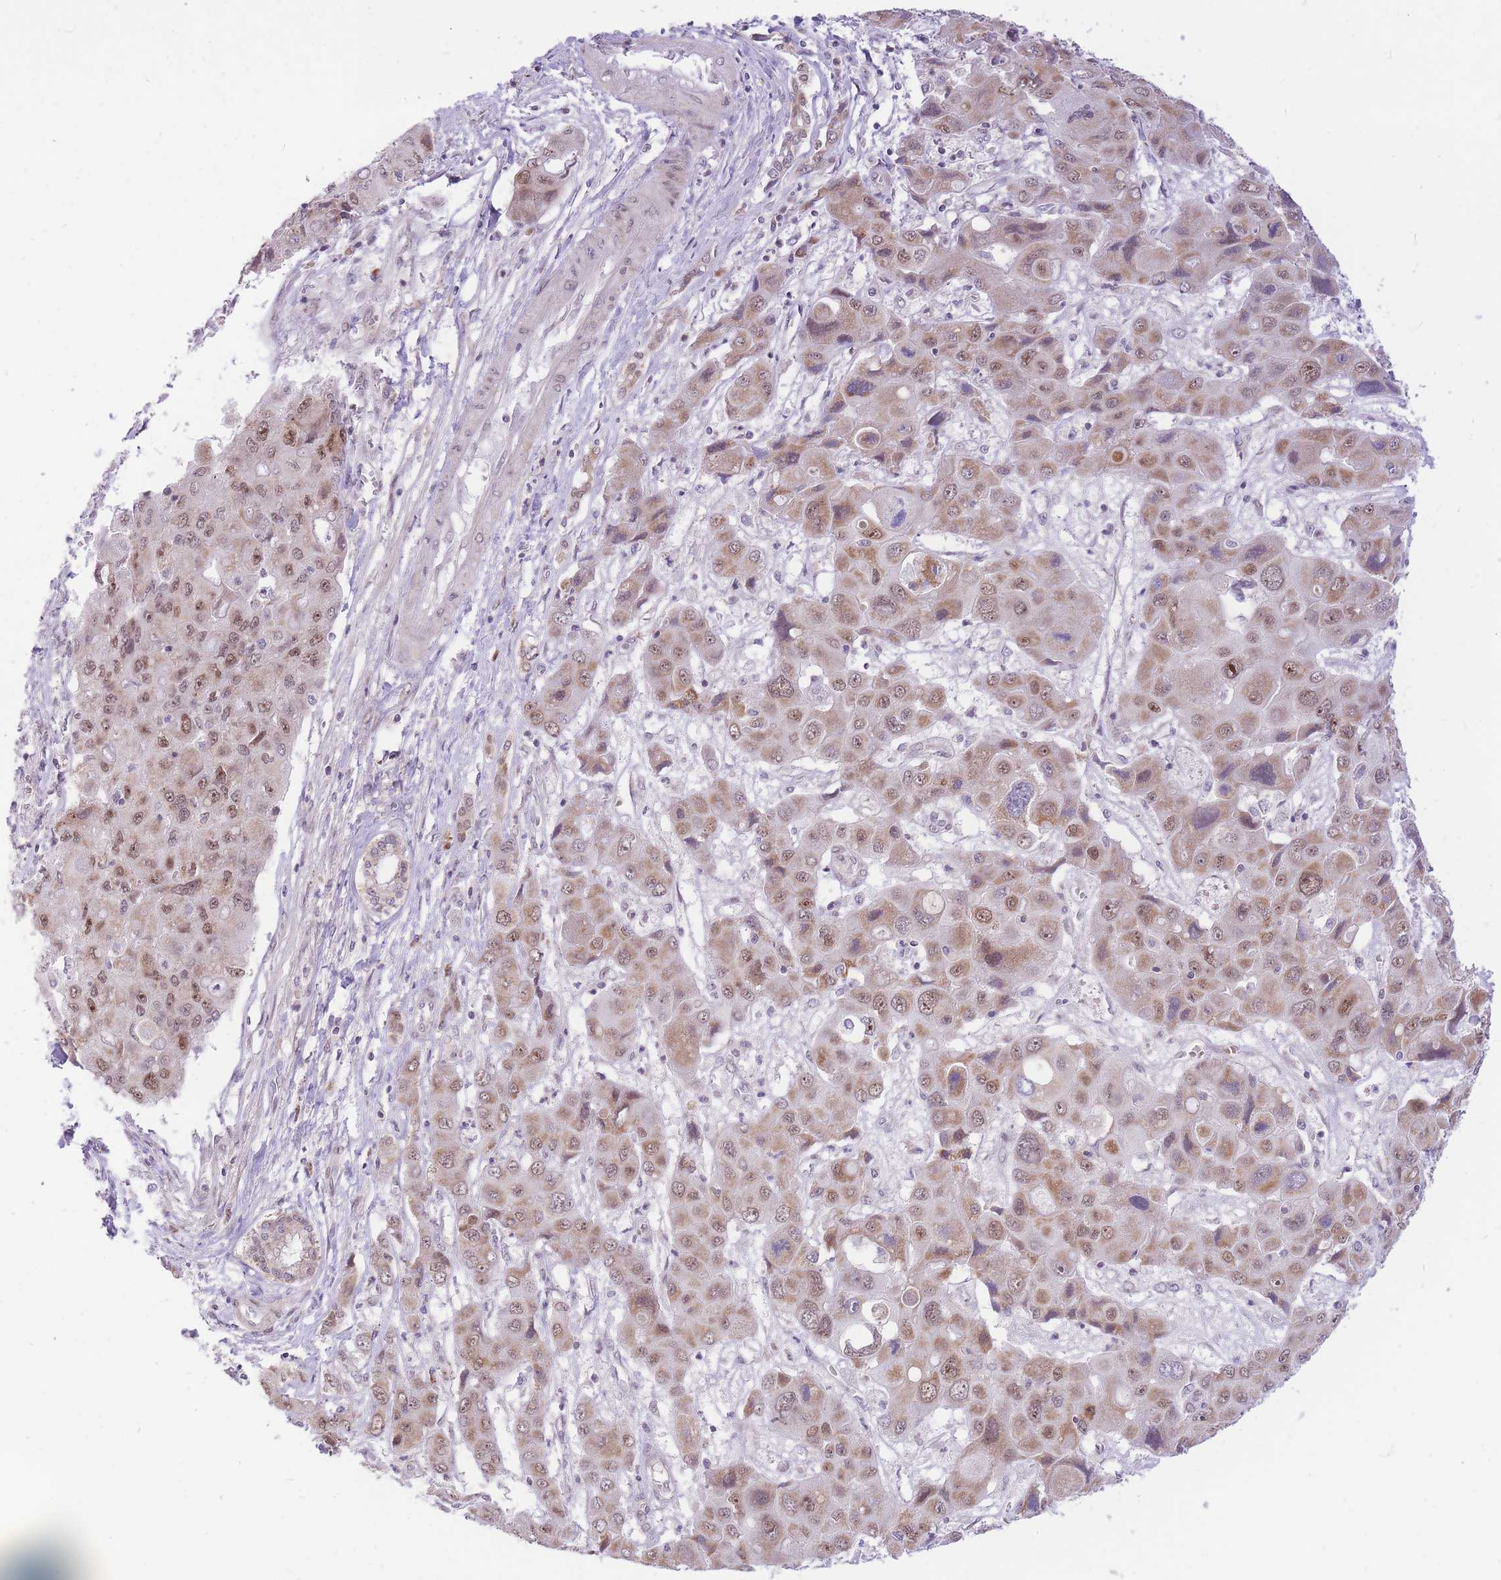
{"staining": {"intensity": "moderate", "quantity": ">75%", "location": "cytoplasmic/membranous,nuclear"}, "tissue": "liver cancer", "cell_type": "Tumor cells", "image_type": "cancer", "snomed": [{"axis": "morphology", "description": "Cholangiocarcinoma"}, {"axis": "topography", "description": "Liver"}], "caption": "High-power microscopy captured an immunohistochemistry photomicrograph of liver cholangiocarcinoma, revealing moderate cytoplasmic/membranous and nuclear expression in about >75% of tumor cells. (IHC, brightfield microscopy, high magnification).", "gene": "MINDY2", "patient": {"sex": "male", "age": 67}}